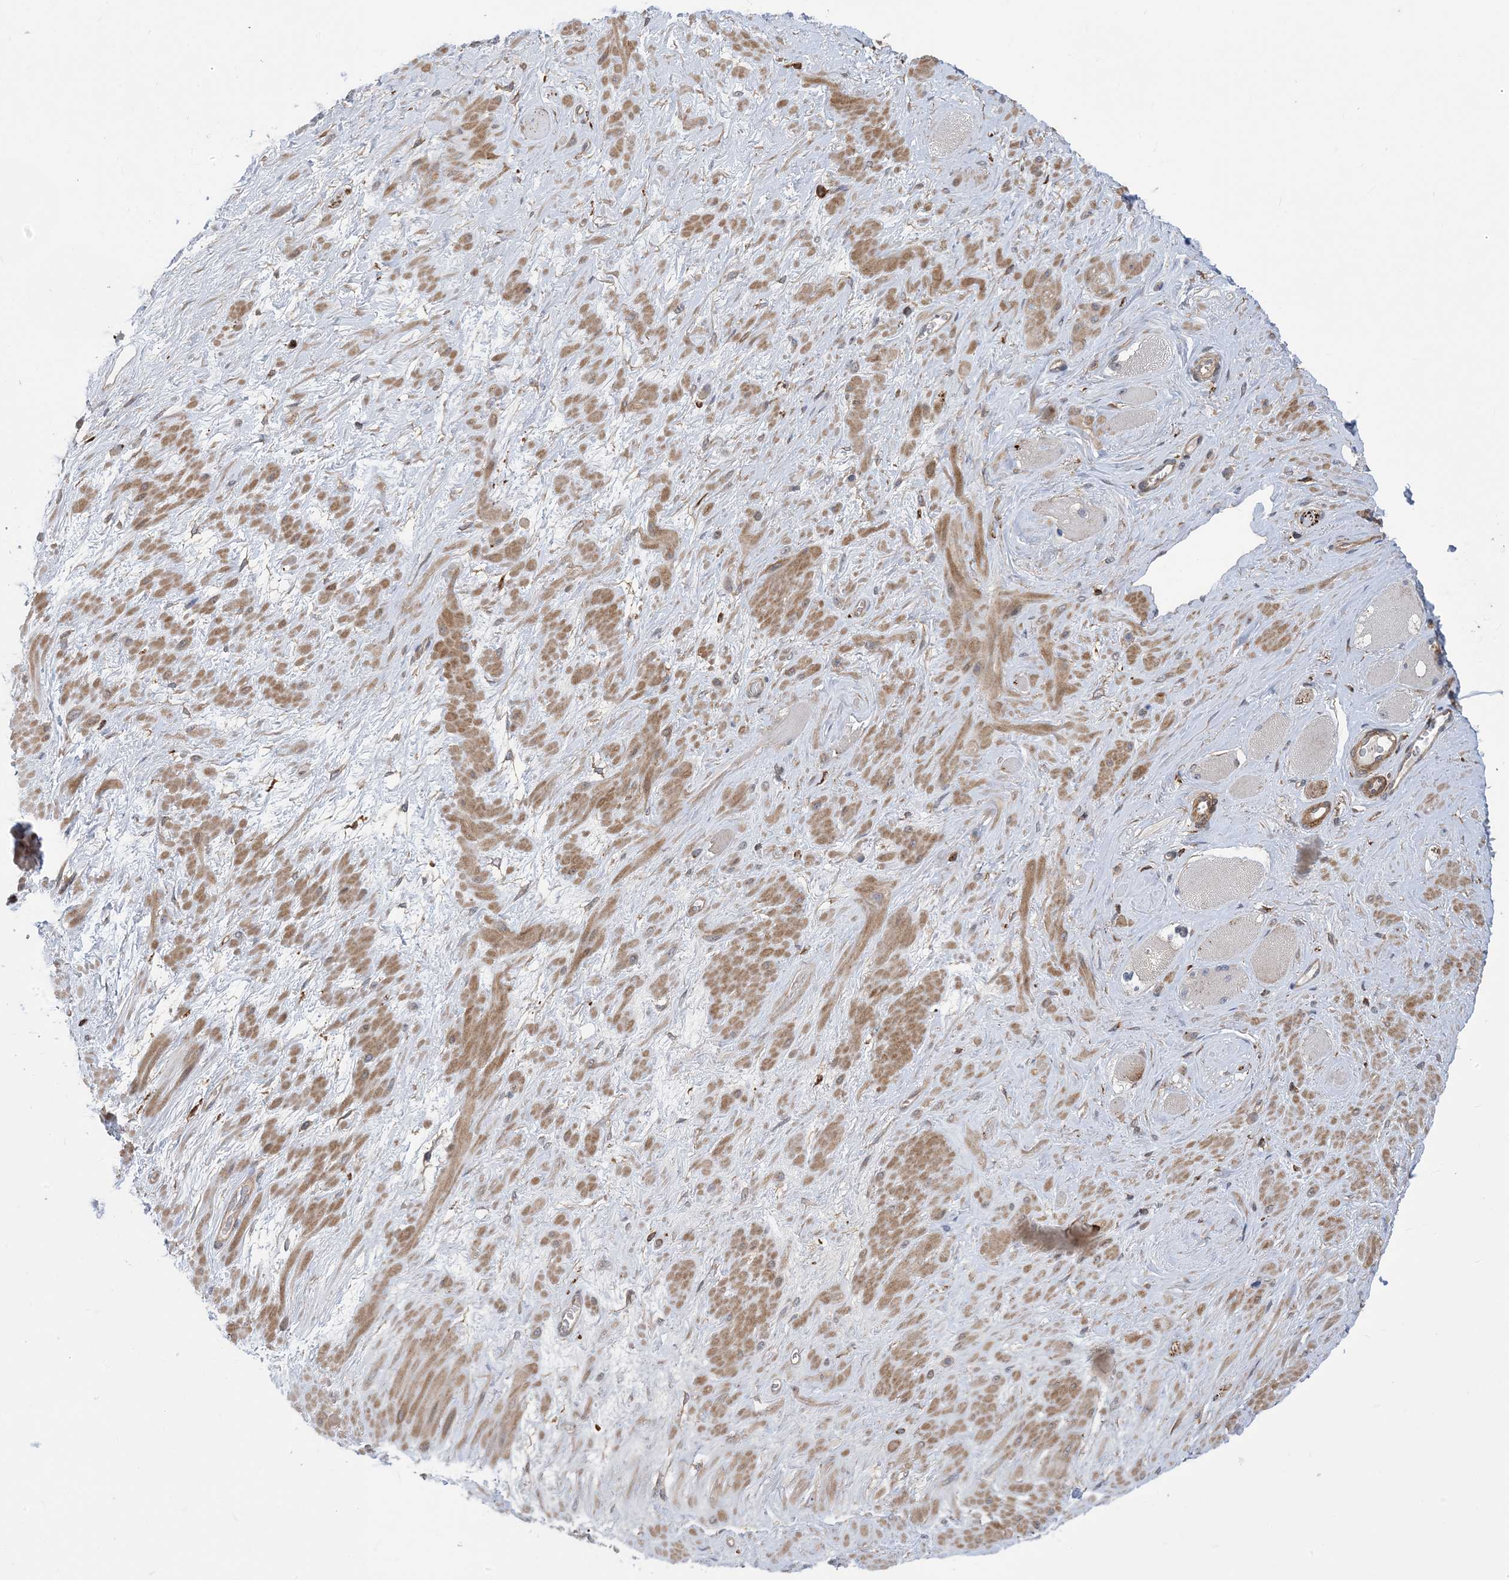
{"staining": {"intensity": "weak", "quantity": "25%-75%", "location": "cytoplasmic/membranous"}, "tissue": "adipose tissue", "cell_type": "Adipocytes", "image_type": "normal", "snomed": [{"axis": "morphology", "description": "Normal tissue, NOS"}, {"axis": "morphology", "description": "Adenocarcinoma, Low grade"}, {"axis": "topography", "description": "Prostate"}, {"axis": "topography", "description": "Peripheral nerve tissue"}], "caption": "An immunohistochemistry (IHC) photomicrograph of benign tissue is shown. Protein staining in brown labels weak cytoplasmic/membranous positivity in adipose tissue within adipocytes.", "gene": "HS1BP3", "patient": {"sex": "male", "age": 63}}